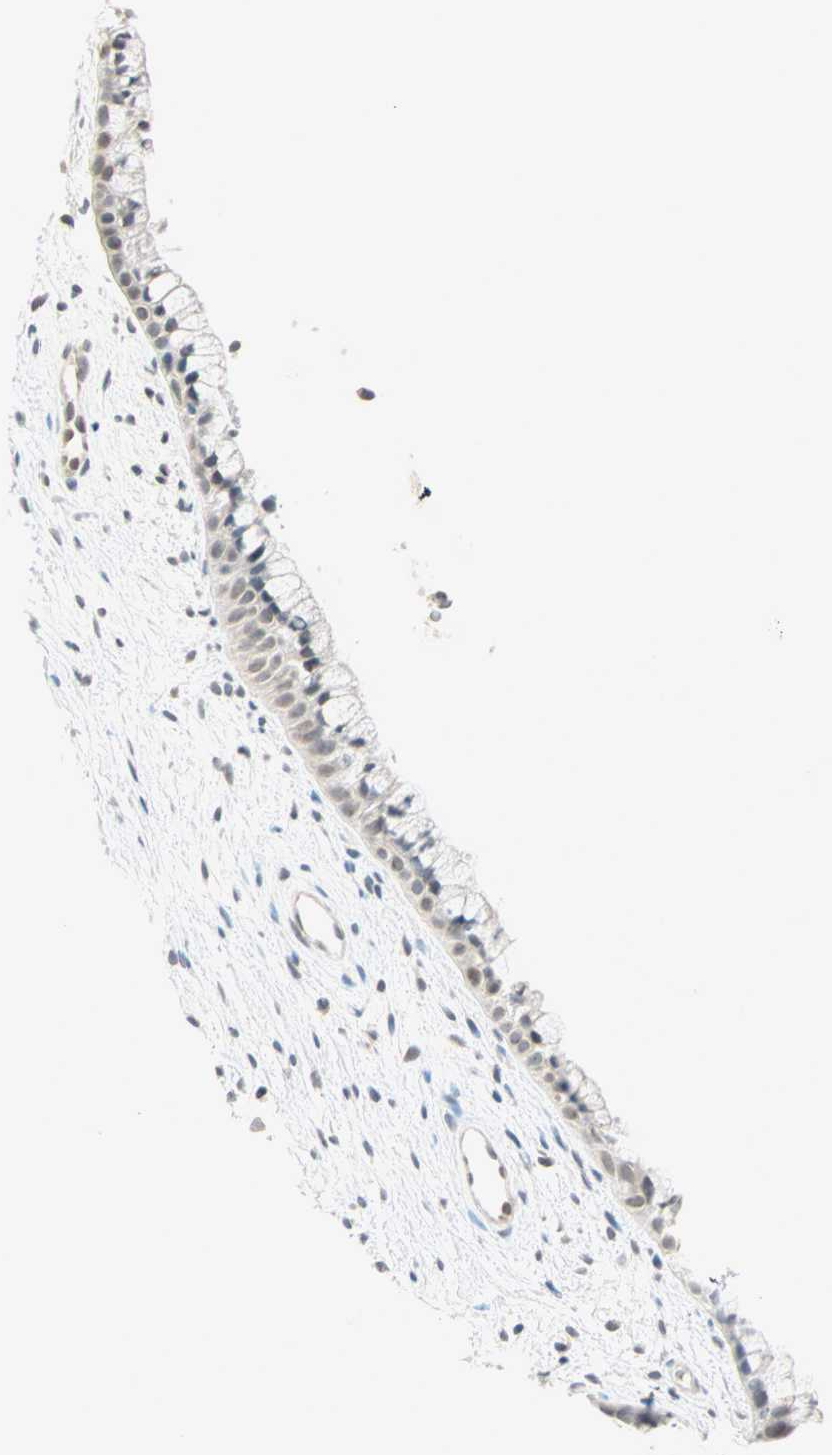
{"staining": {"intensity": "weak", "quantity": "<25%", "location": "nuclear"}, "tissue": "cervix", "cell_type": "Glandular cells", "image_type": "normal", "snomed": [{"axis": "morphology", "description": "Normal tissue, NOS"}, {"axis": "topography", "description": "Cervix"}], "caption": "A histopathology image of cervix stained for a protein displays no brown staining in glandular cells. (DAB immunohistochemistry visualized using brightfield microscopy, high magnification).", "gene": "BCAN", "patient": {"sex": "female", "age": 39}}